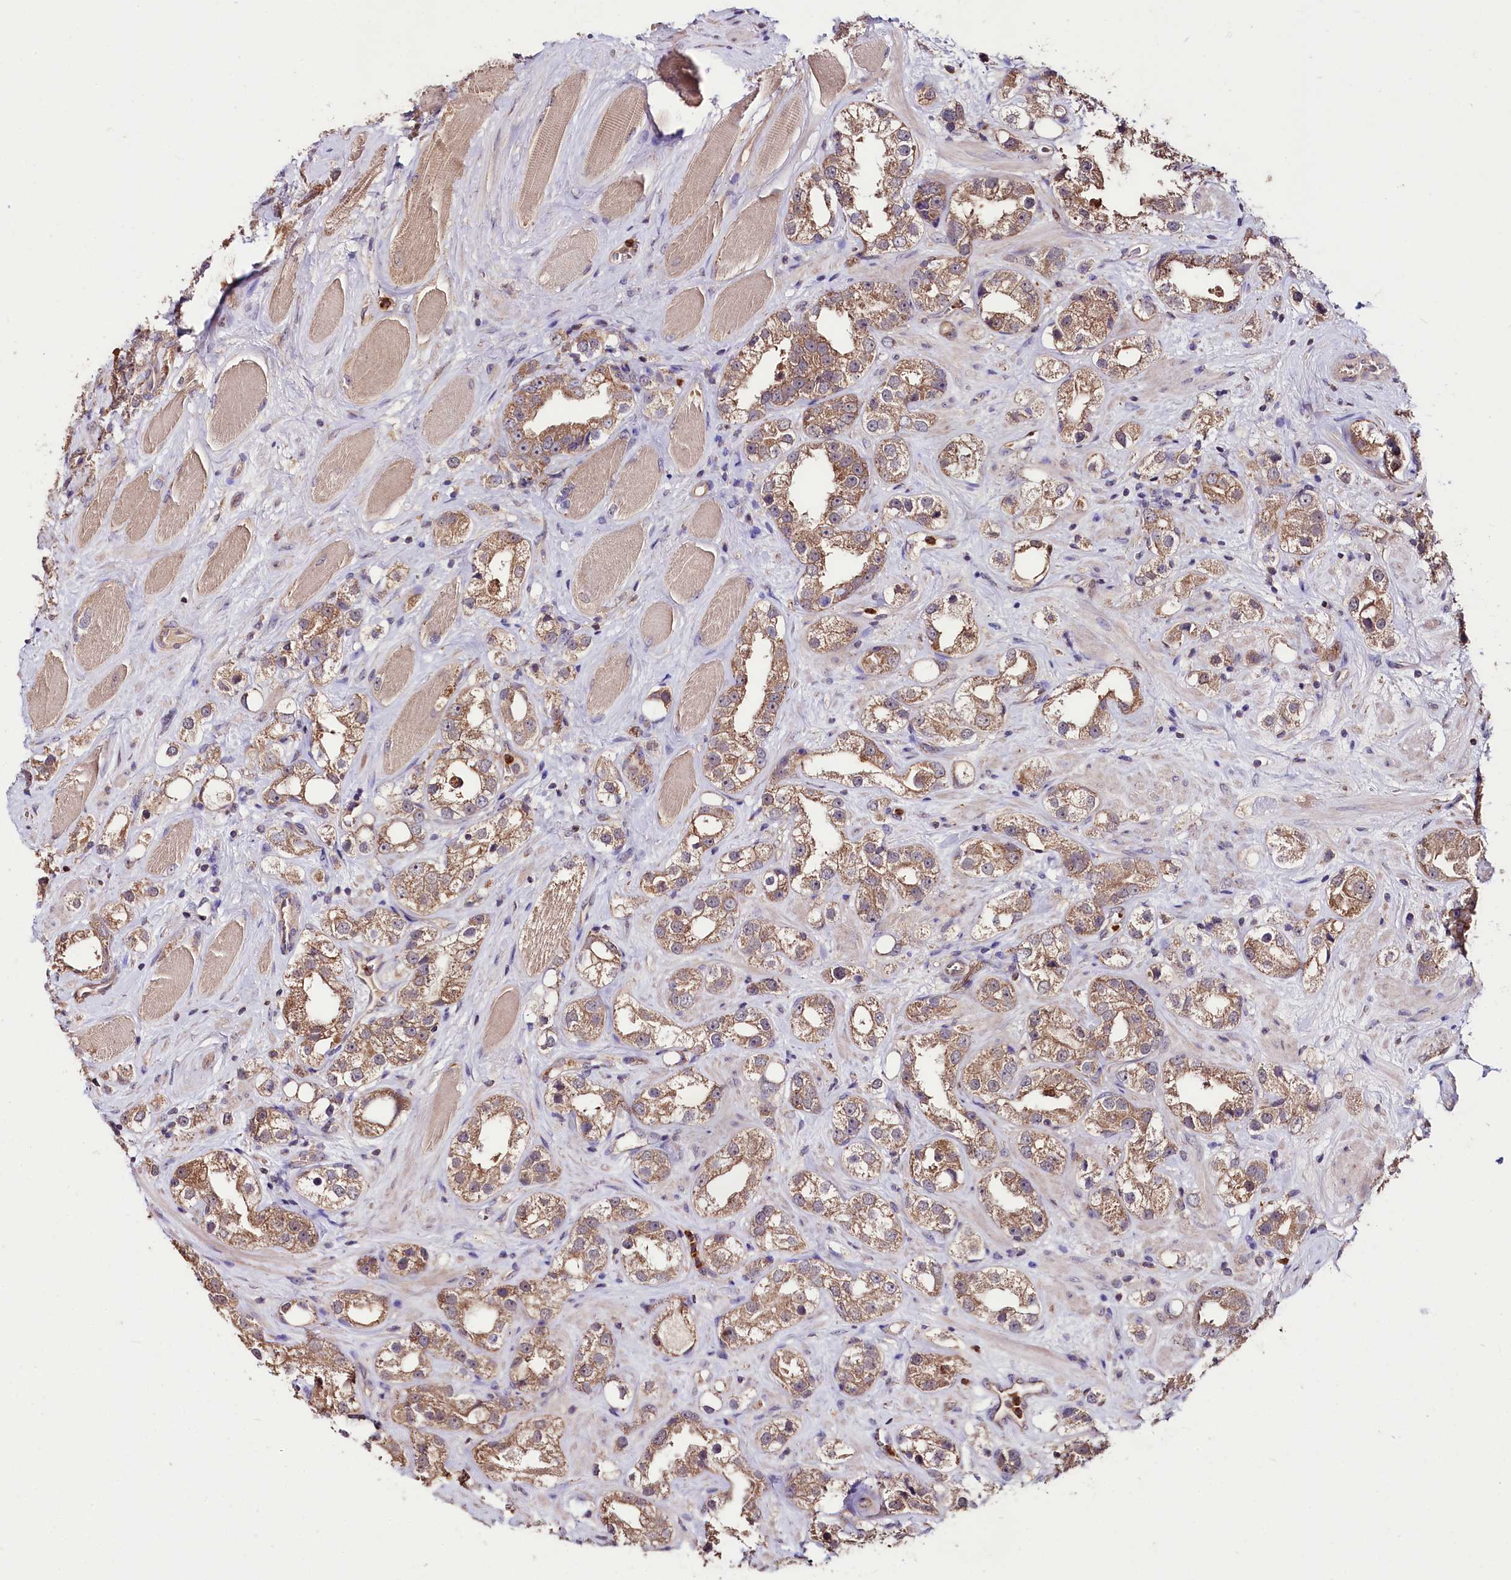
{"staining": {"intensity": "moderate", "quantity": ">75%", "location": "cytoplasmic/membranous"}, "tissue": "prostate cancer", "cell_type": "Tumor cells", "image_type": "cancer", "snomed": [{"axis": "morphology", "description": "Adenocarcinoma, NOS"}, {"axis": "topography", "description": "Prostate"}], "caption": "The immunohistochemical stain shows moderate cytoplasmic/membranous positivity in tumor cells of prostate cancer tissue.", "gene": "KLRB1", "patient": {"sex": "male", "age": 79}}